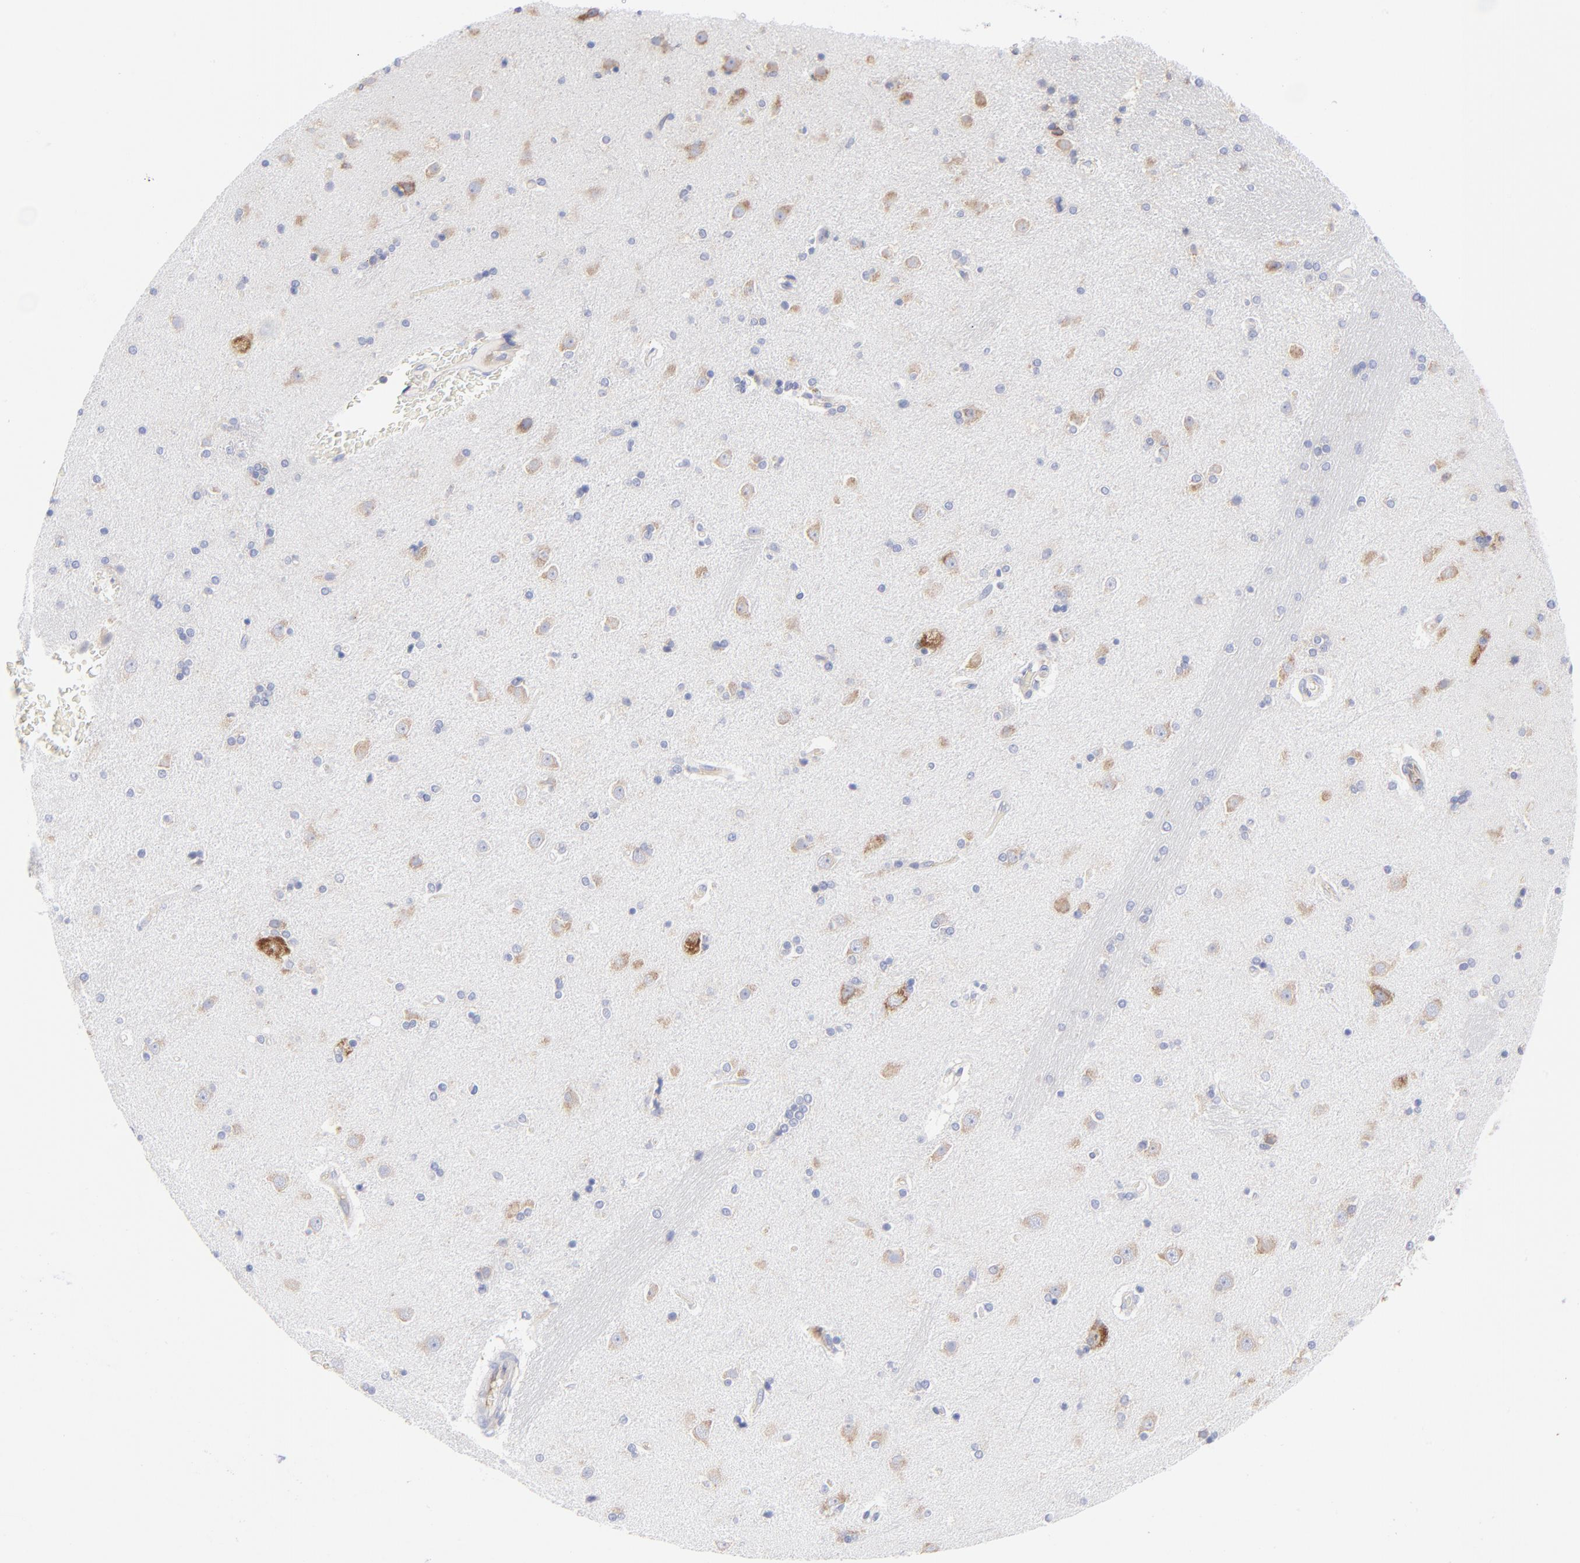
{"staining": {"intensity": "negative", "quantity": "none", "location": "none"}, "tissue": "caudate", "cell_type": "Glial cells", "image_type": "normal", "snomed": [{"axis": "morphology", "description": "Normal tissue, NOS"}, {"axis": "topography", "description": "Lateral ventricle wall"}], "caption": "Immunohistochemistry of benign caudate exhibits no expression in glial cells.", "gene": "EIF2AK2", "patient": {"sex": "female", "age": 54}}